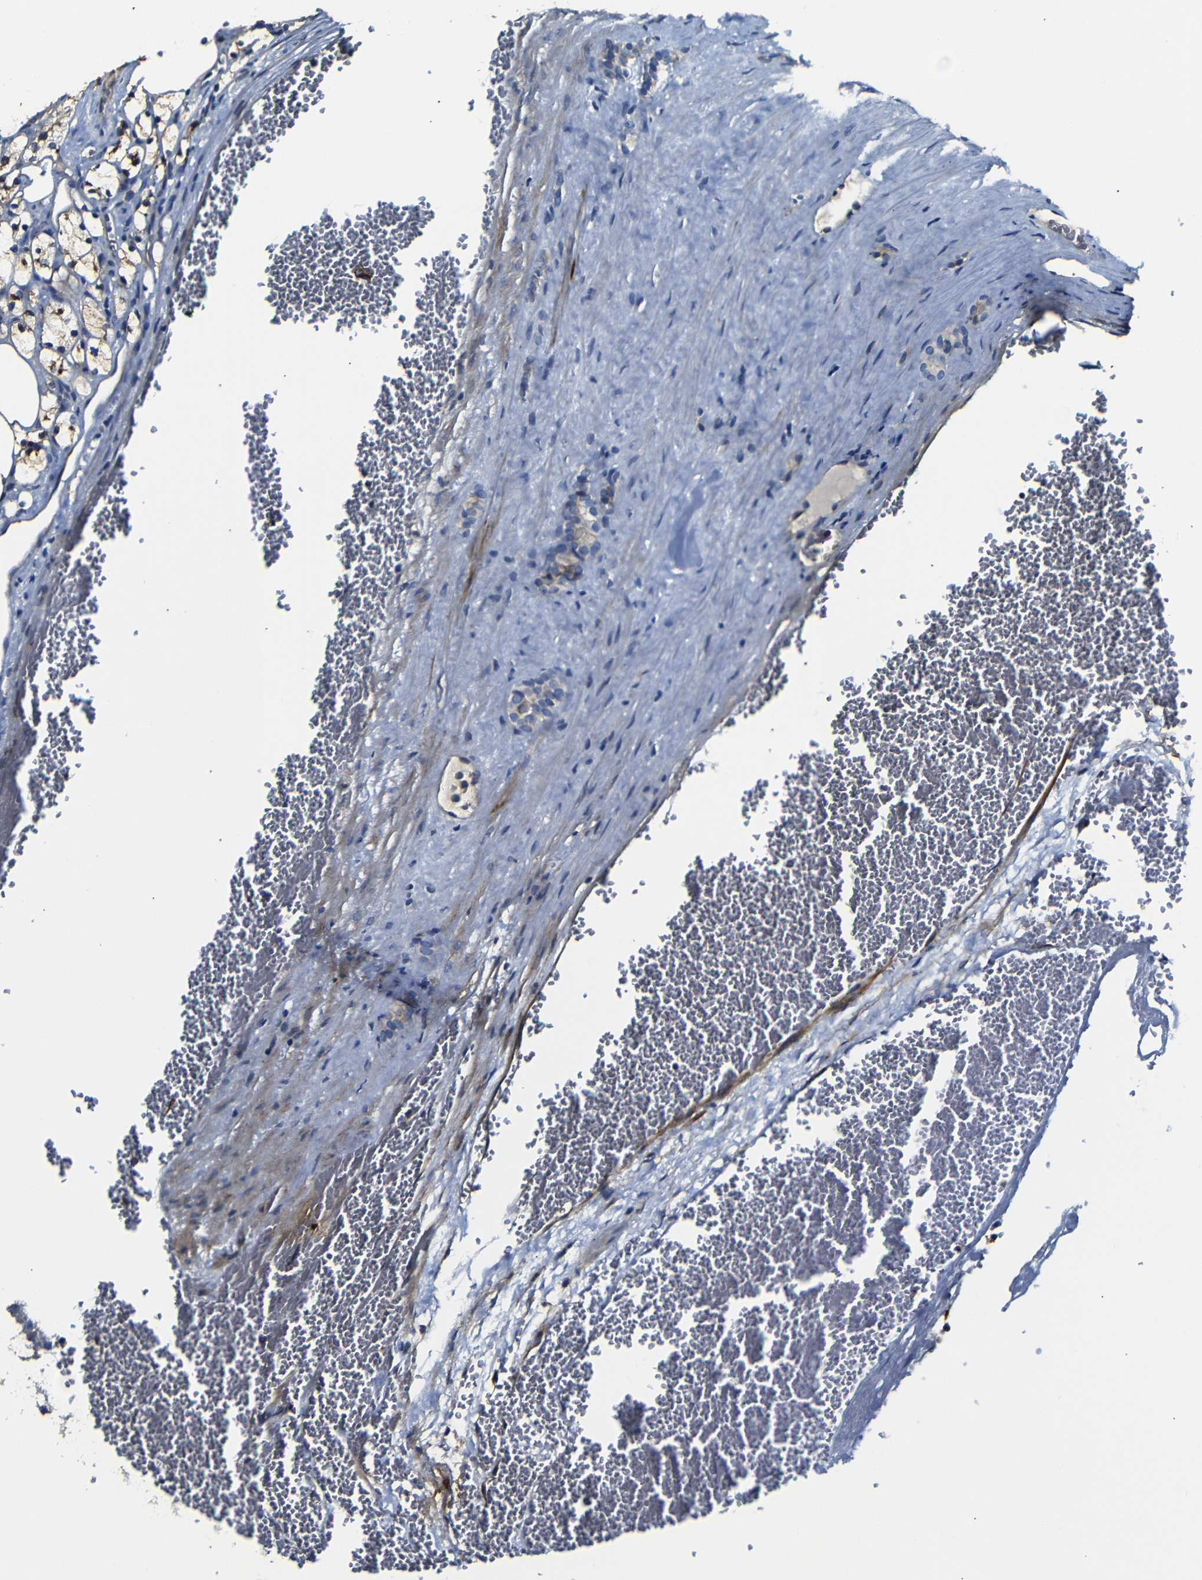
{"staining": {"intensity": "moderate", "quantity": ">75%", "location": "cytoplasmic/membranous"}, "tissue": "renal cancer", "cell_type": "Tumor cells", "image_type": "cancer", "snomed": [{"axis": "morphology", "description": "Adenocarcinoma, NOS"}, {"axis": "topography", "description": "Kidney"}], "caption": "Approximately >75% of tumor cells in human renal adenocarcinoma exhibit moderate cytoplasmic/membranous protein staining as visualized by brown immunohistochemical staining.", "gene": "AFDN", "patient": {"sex": "female", "age": 69}}